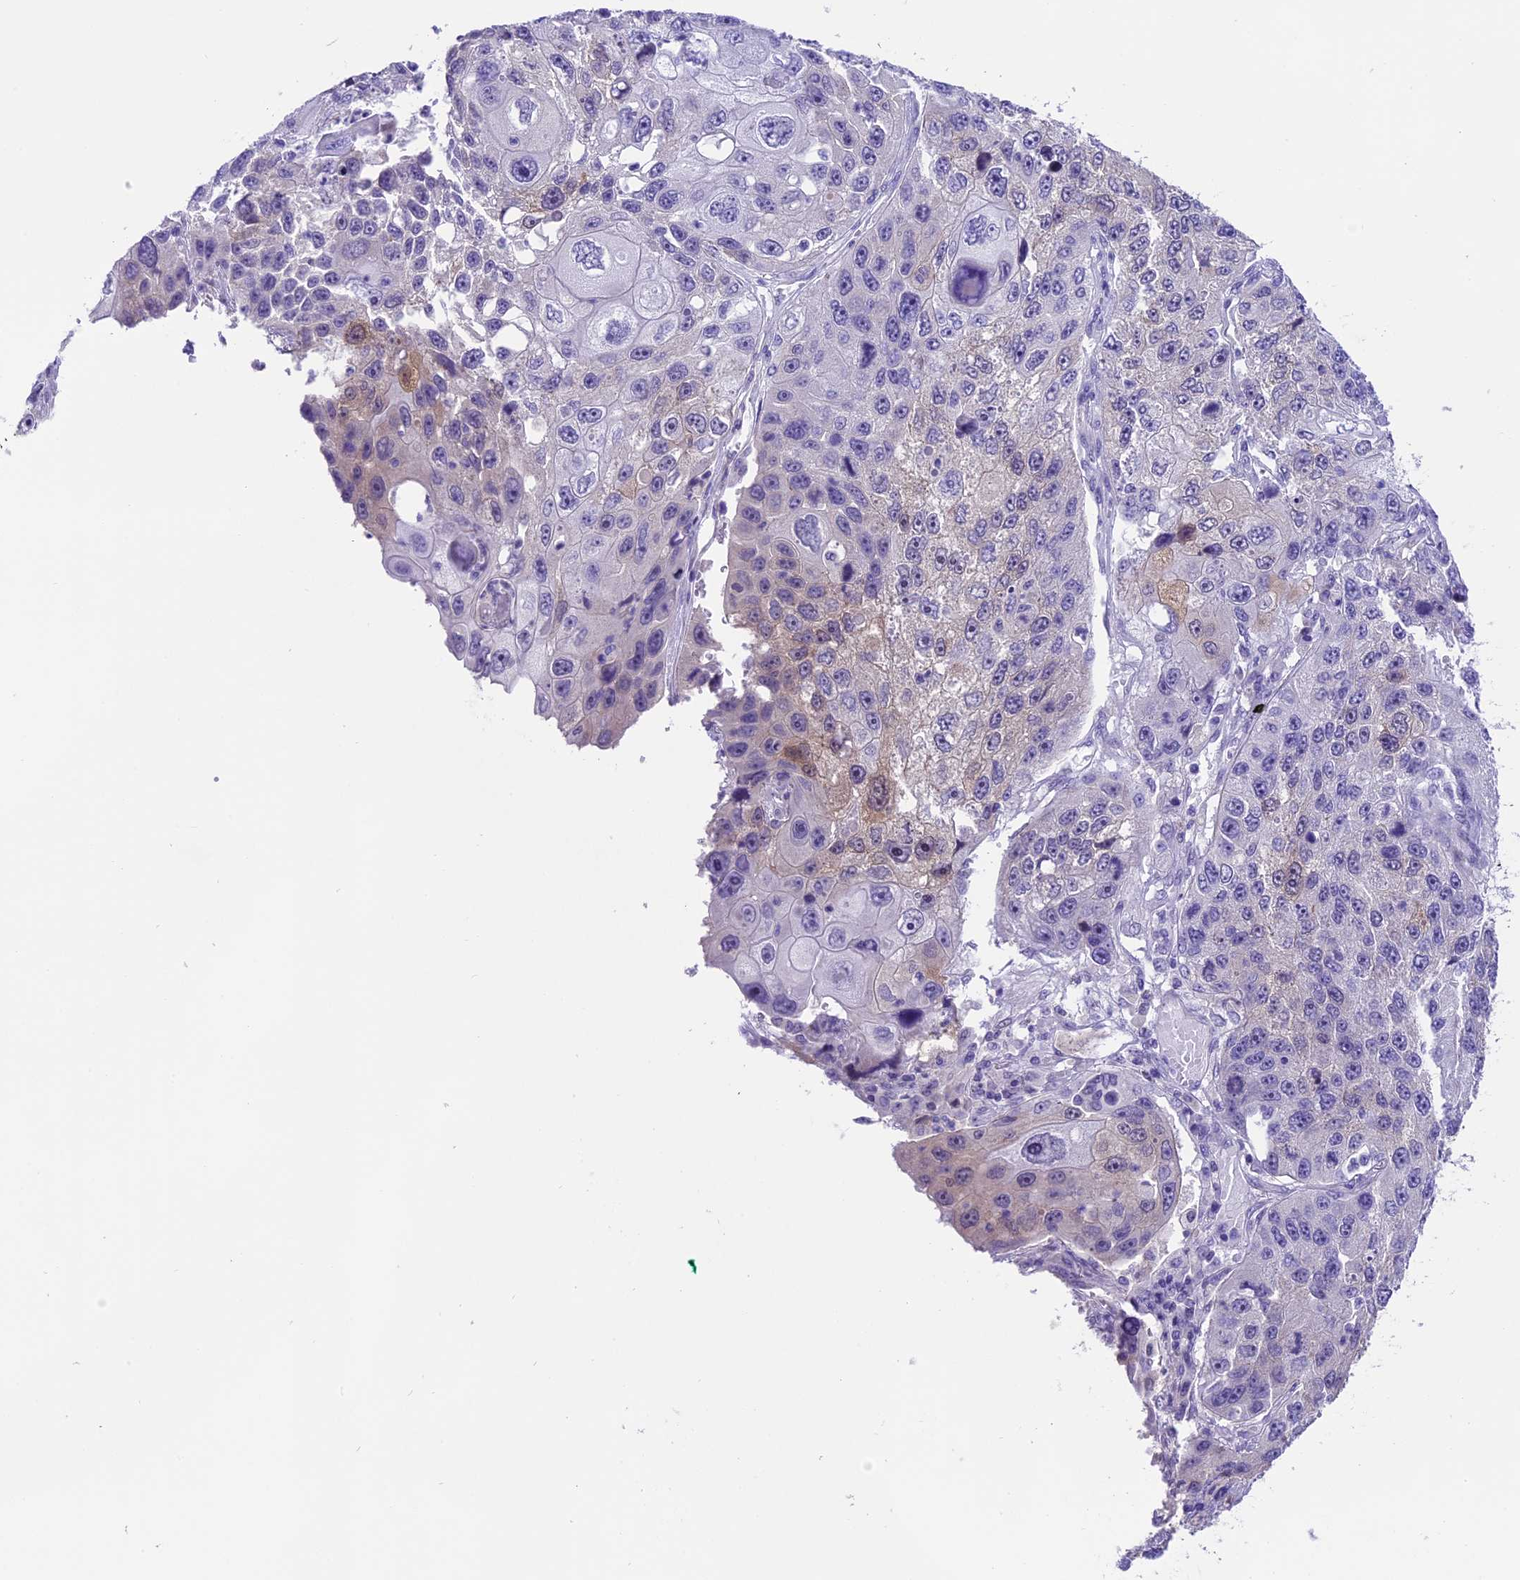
{"staining": {"intensity": "negative", "quantity": "none", "location": "none"}, "tissue": "lung cancer", "cell_type": "Tumor cells", "image_type": "cancer", "snomed": [{"axis": "morphology", "description": "Squamous cell carcinoma, NOS"}, {"axis": "topography", "description": "Lung"}], "caption": "The image demonstrates no significant expression in tumor cells of squamous cell carcinoma (lung).", "gene": "PRR15", "patient": {"sex": "male", "age": 61}}